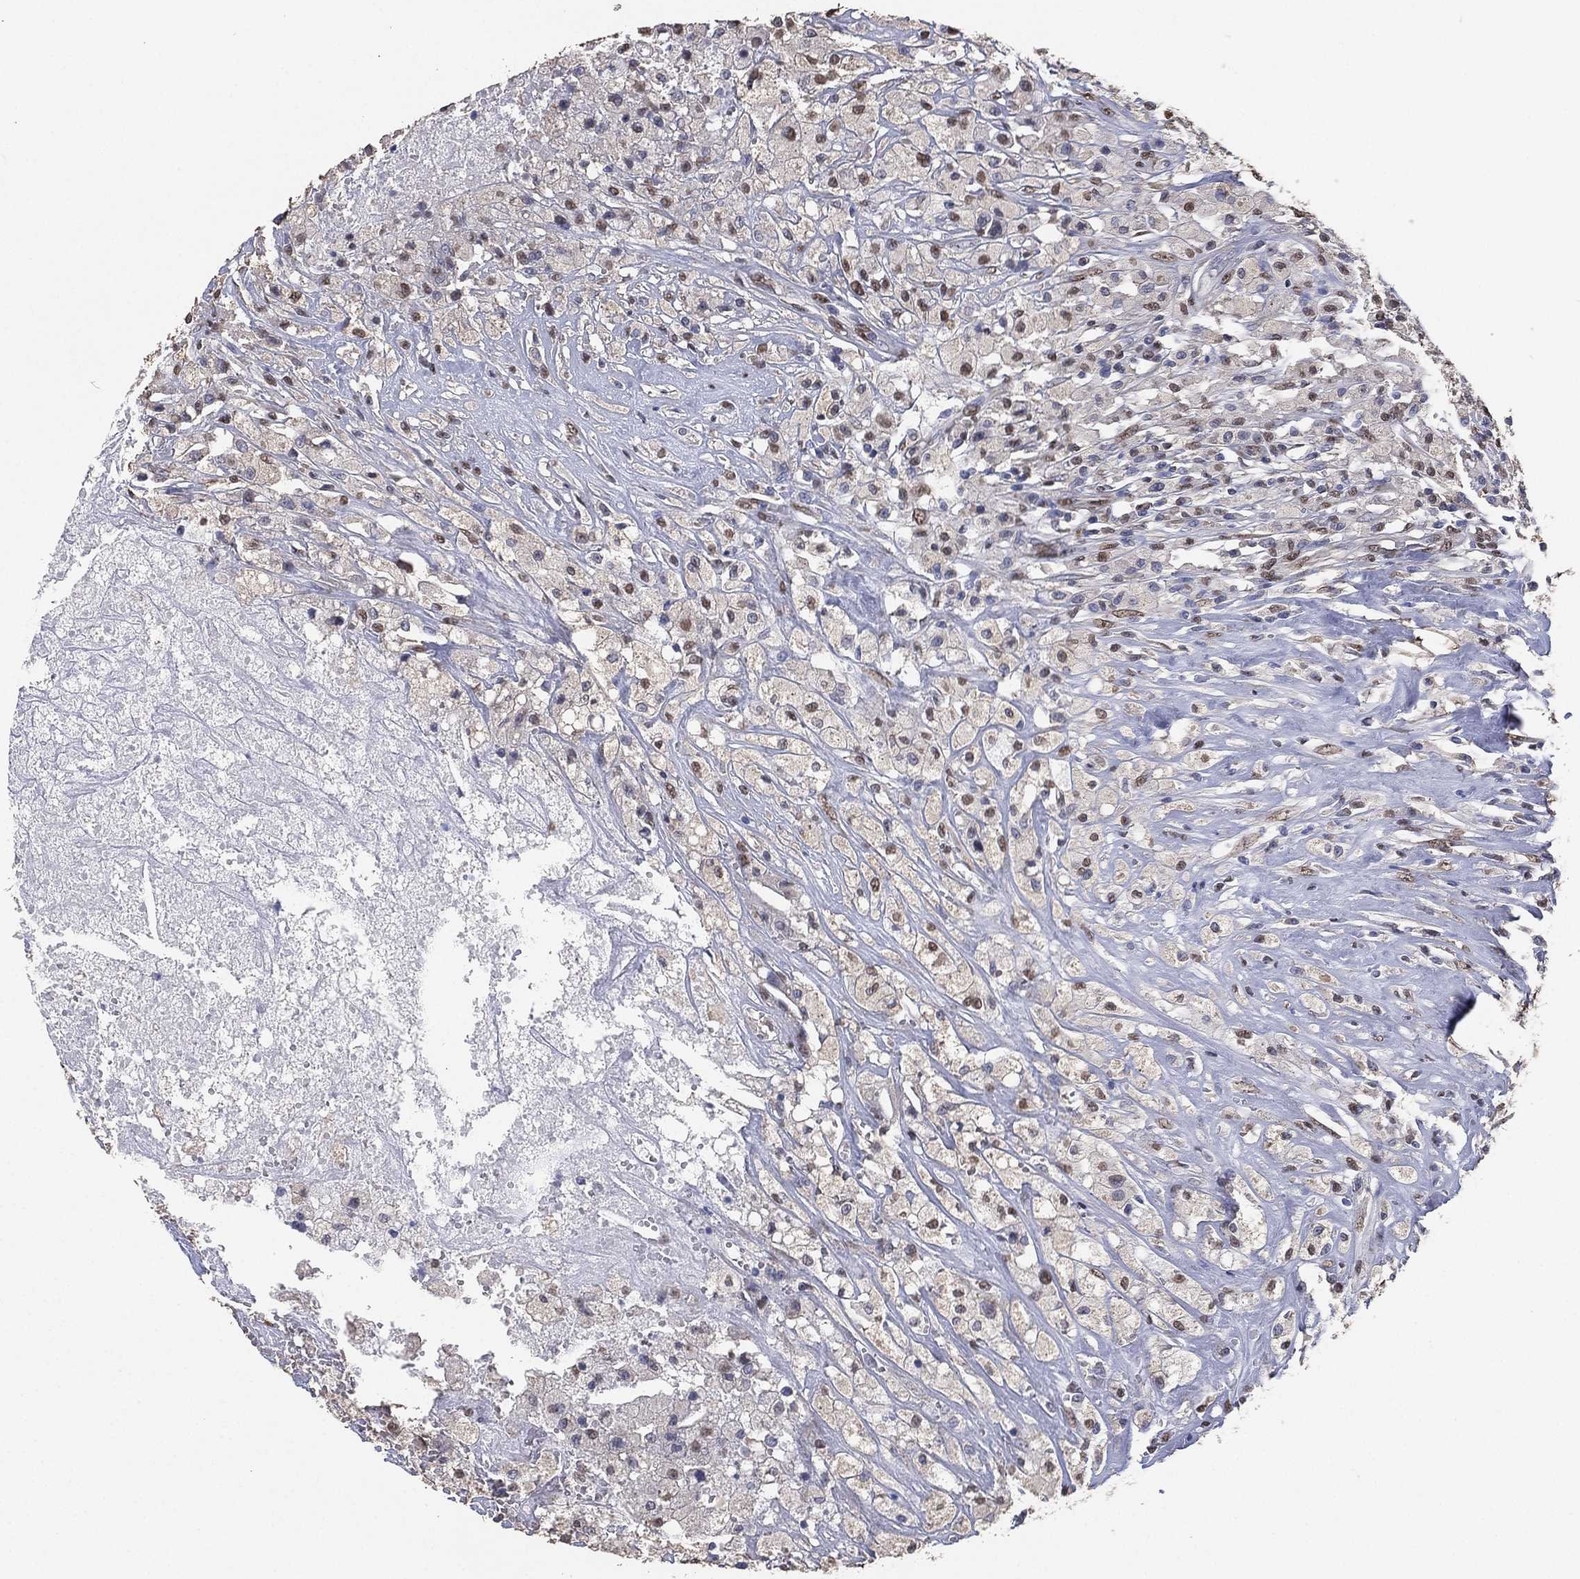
{"staining": {"intensity": "moderate", "quantity": "<25%", "location": "nuclear"}, "tissue": "testis cancer", "cell_type": "Tumor cells", "image_type": "cancer", "snomed": [{"axis": "morphology", "description": "Necrosis, NOS"}, {"axis": "morphology", "description": "Carcinoma, Embryonal, NOS"}, {"axis": "topography", "description": "Testis"}], "caption": "Immunohistochemical staining of human embryonal carcinoma (testis) reveals low levels of moderate nuclear protein staining in about <25% of tumor cells. The staining is performed using DAB brown chromogen to label protein expression. The nuclei are counter-stained blue using hematoxylin.", "gene": "ALDH7A1", "patient": {"sex": "male", "age": 19}}